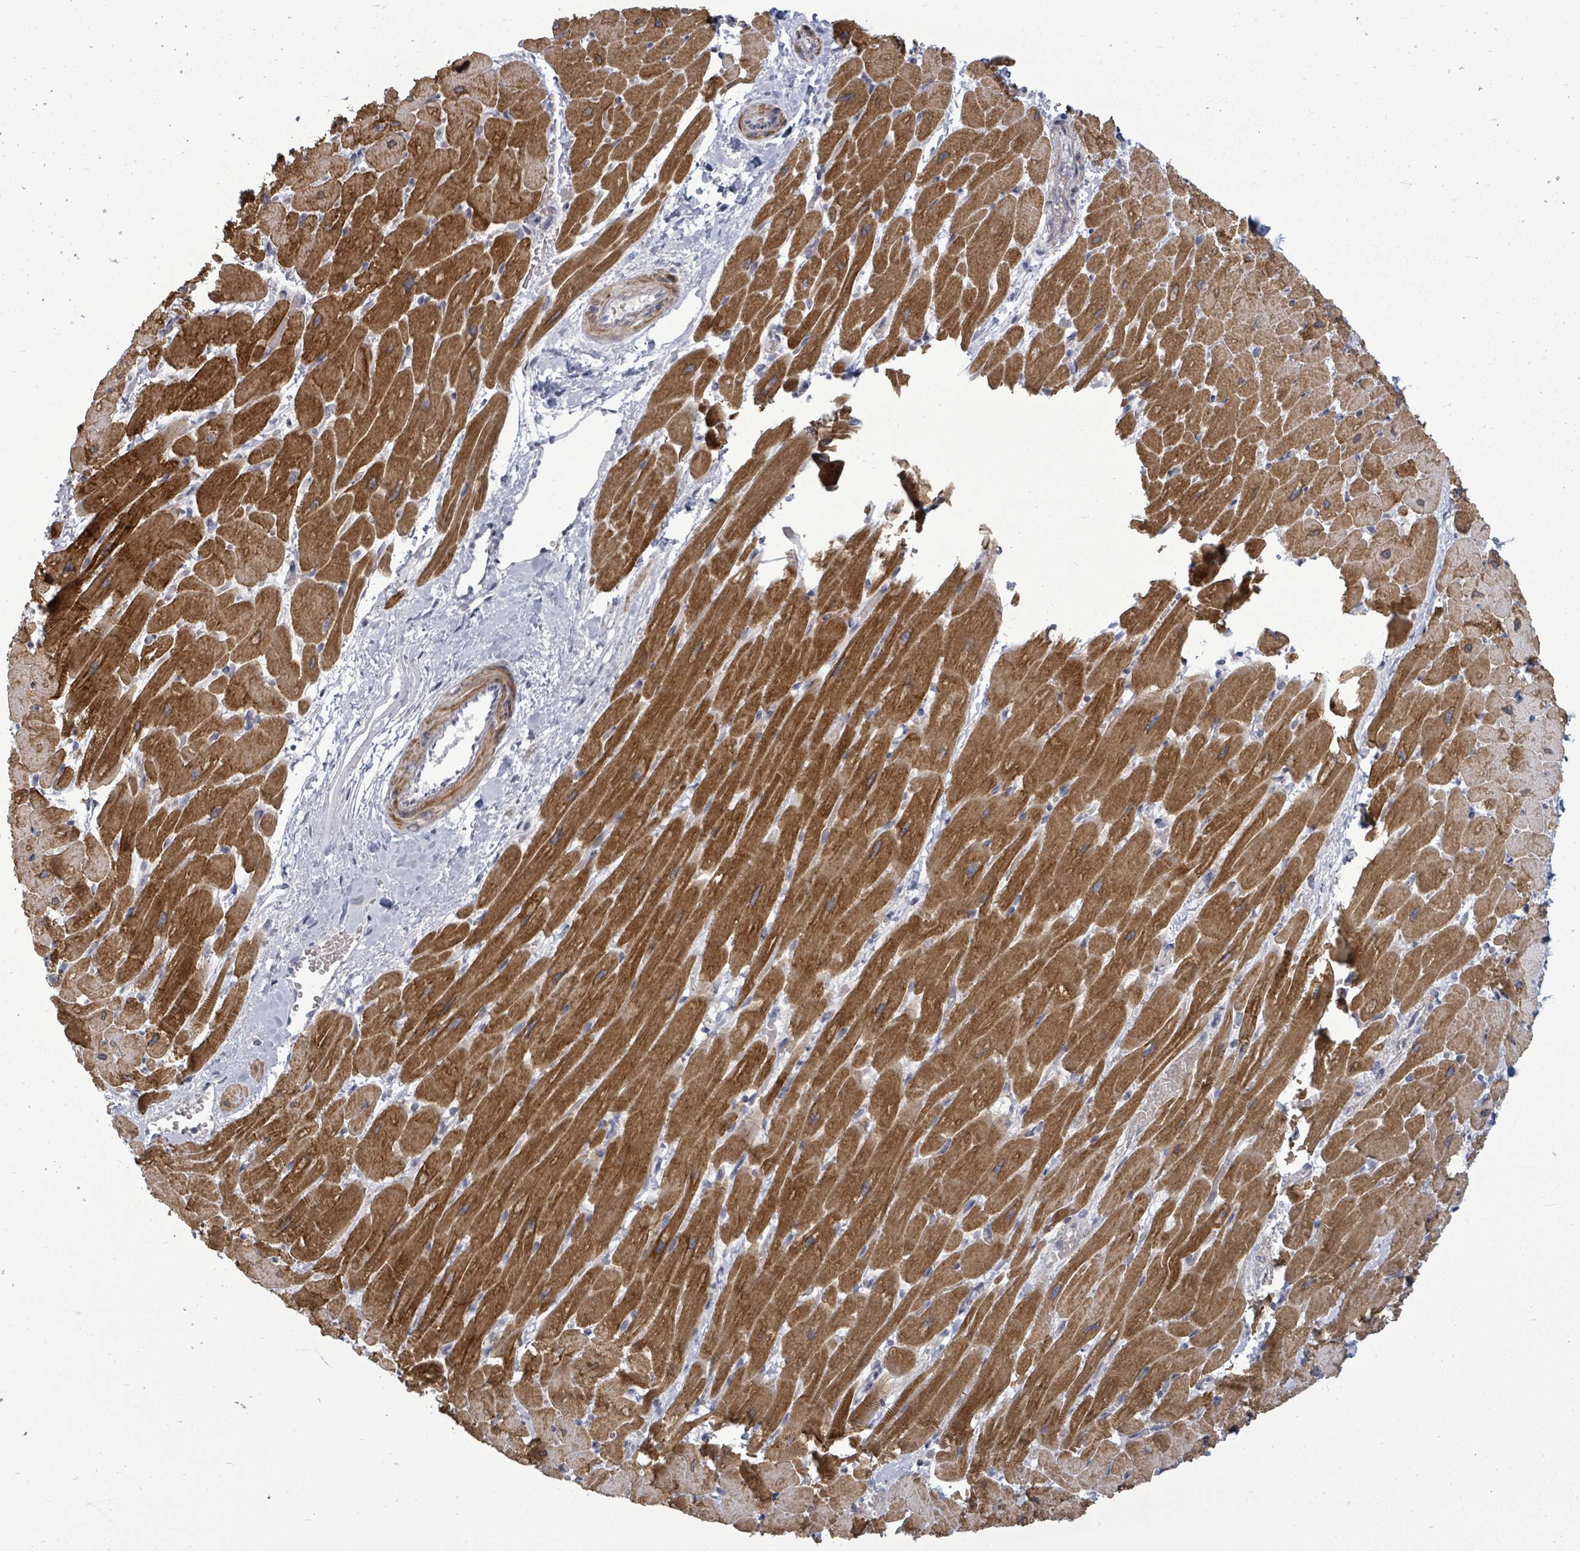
{"staining": {"intensity": "strong", "quantity": ">75%", "location": "cytoplasmic/membranous"}, "tissue": "heart muscle", "cell_type": "Cardiomyocytes", "image_type": "normal", "snomed": [{"axis": "morphology", "description": "Normal tissue, NOS"}, {"axis": "topography", "description": "Heart"}], "caption": "A histopathology image of human heart muscle stained for a protein displays strong cytoplasmic/membranous brown staining in cardiomyocytes. Nuclei are stained in blue.", "gene": "PTPN20", "patient": {"sex": "male", "age": 37}}